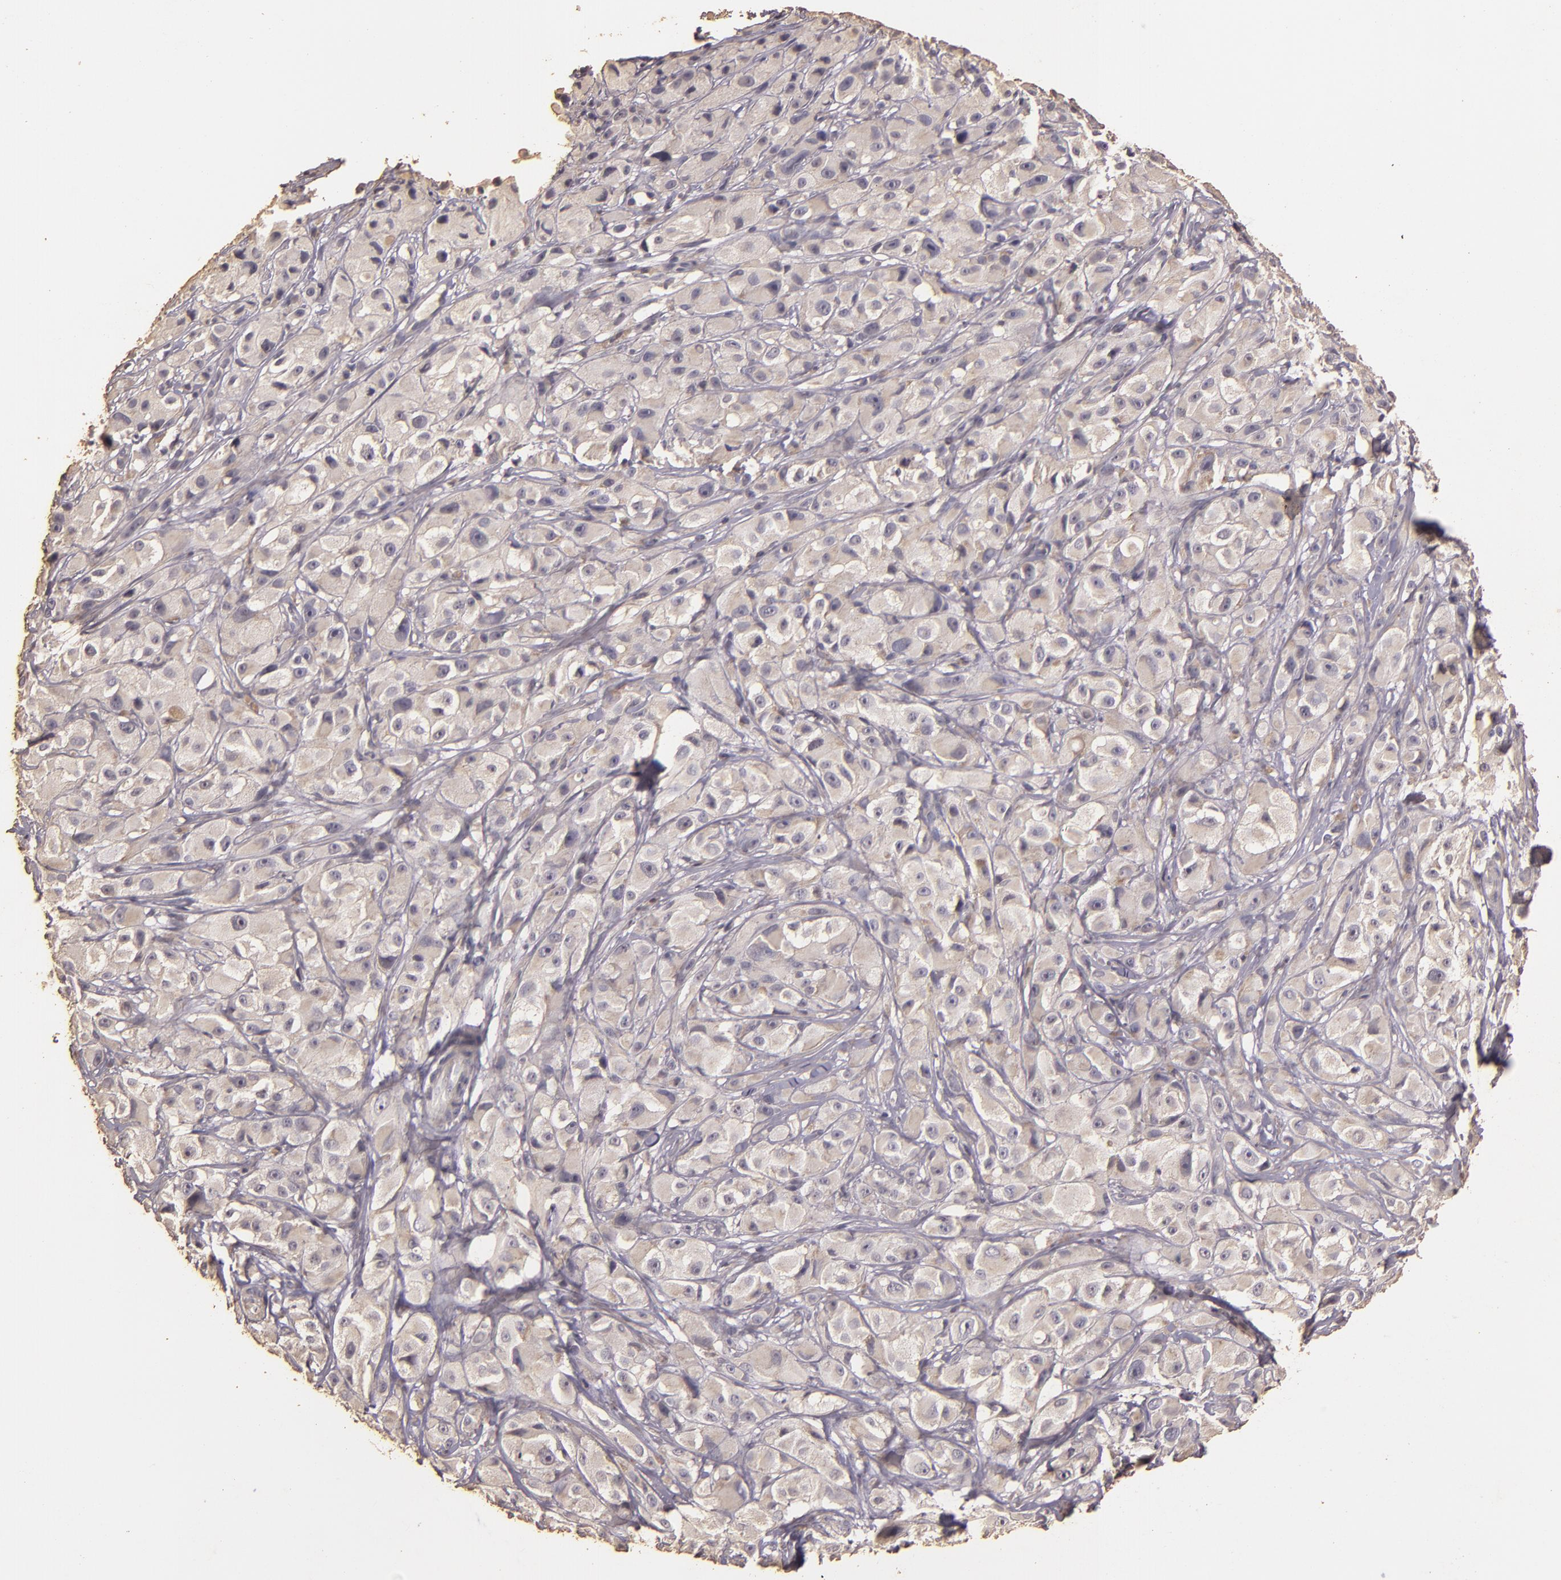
{"staining": {"intensity": "weak", "quantity": ">75%", "location": "cytoplasmic/membranous"}, "tissue": "melanoma", "cell_type": "Tumor cells", "image_type": "cancer", "snomed": [{"axis": "morphology", "description": "Malignant melanoma, NOS"}, {"axis": "topography", "description": "Skin"}], "caption": "Melanoma stained with a protein marker demonstrates weak staining in tumor cells.", "gene": "BCL2L13", "patient": {"sex": "male", "age": 56}}